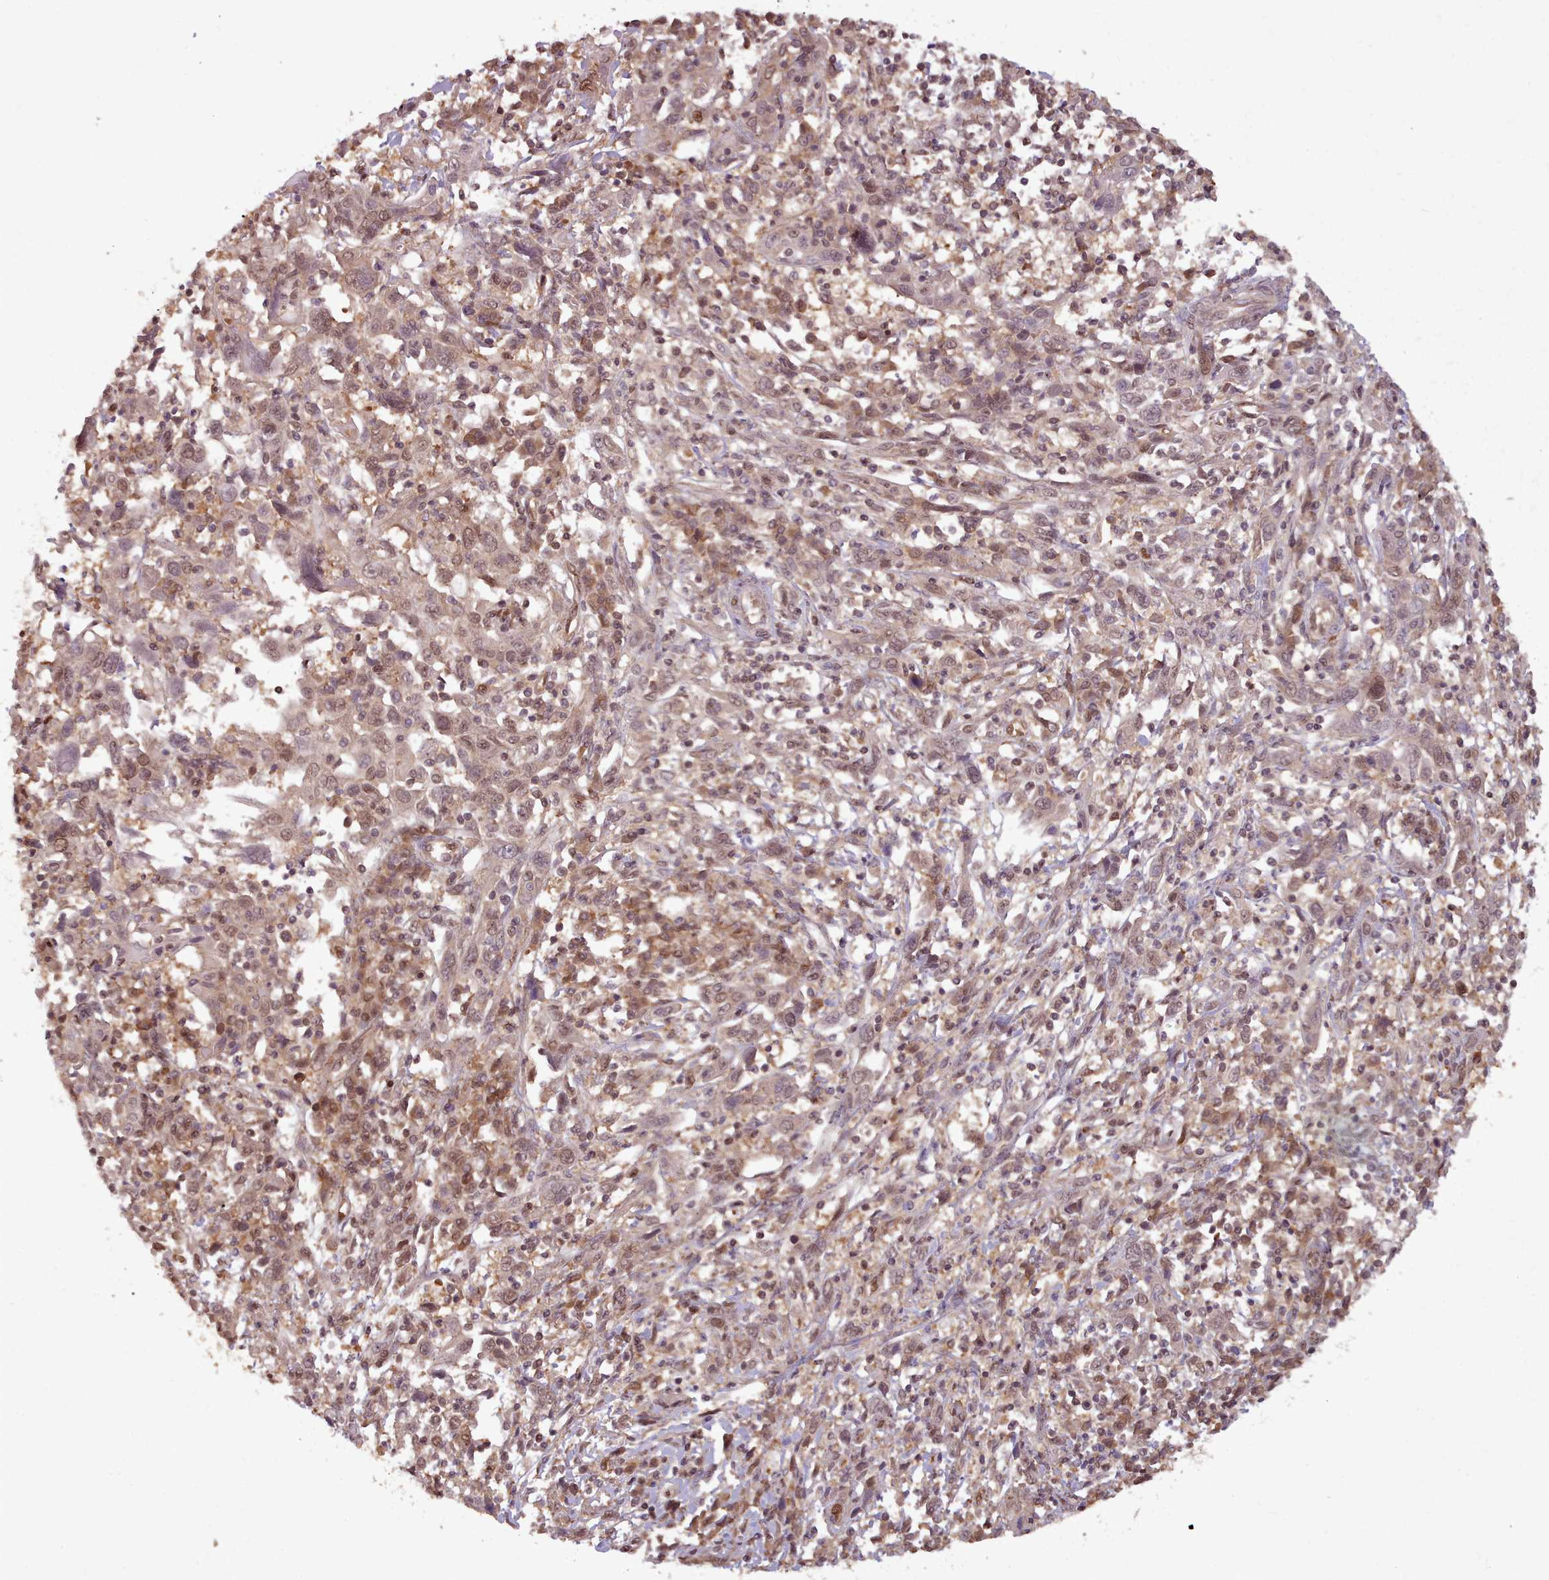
{"staining": {"intensity": "weak", "quantity": "25%-75%", "location": "cytoplasmic/membranous,nuclear"}, "tissue": "cervical cancer", "cell_type": "Tumor cells", "image_type": "cancer", "snomed": [{"axis": "morphology", "description": "Squamous cell carcinoma, NOS"}, {"axis": "topography", "description": "Cervix"}], "caption": "Protein staining of cervical squamous cell carcinoma tissue exhibits weak cytoplasmic/membranous and nuclear expression in about 25%-75% of tumor cells. (DAB IHC, brown staining for protein, blue staining for nuclei).", "gene": "RPS27A", "patient": {"sex": "female", "age": 46}}